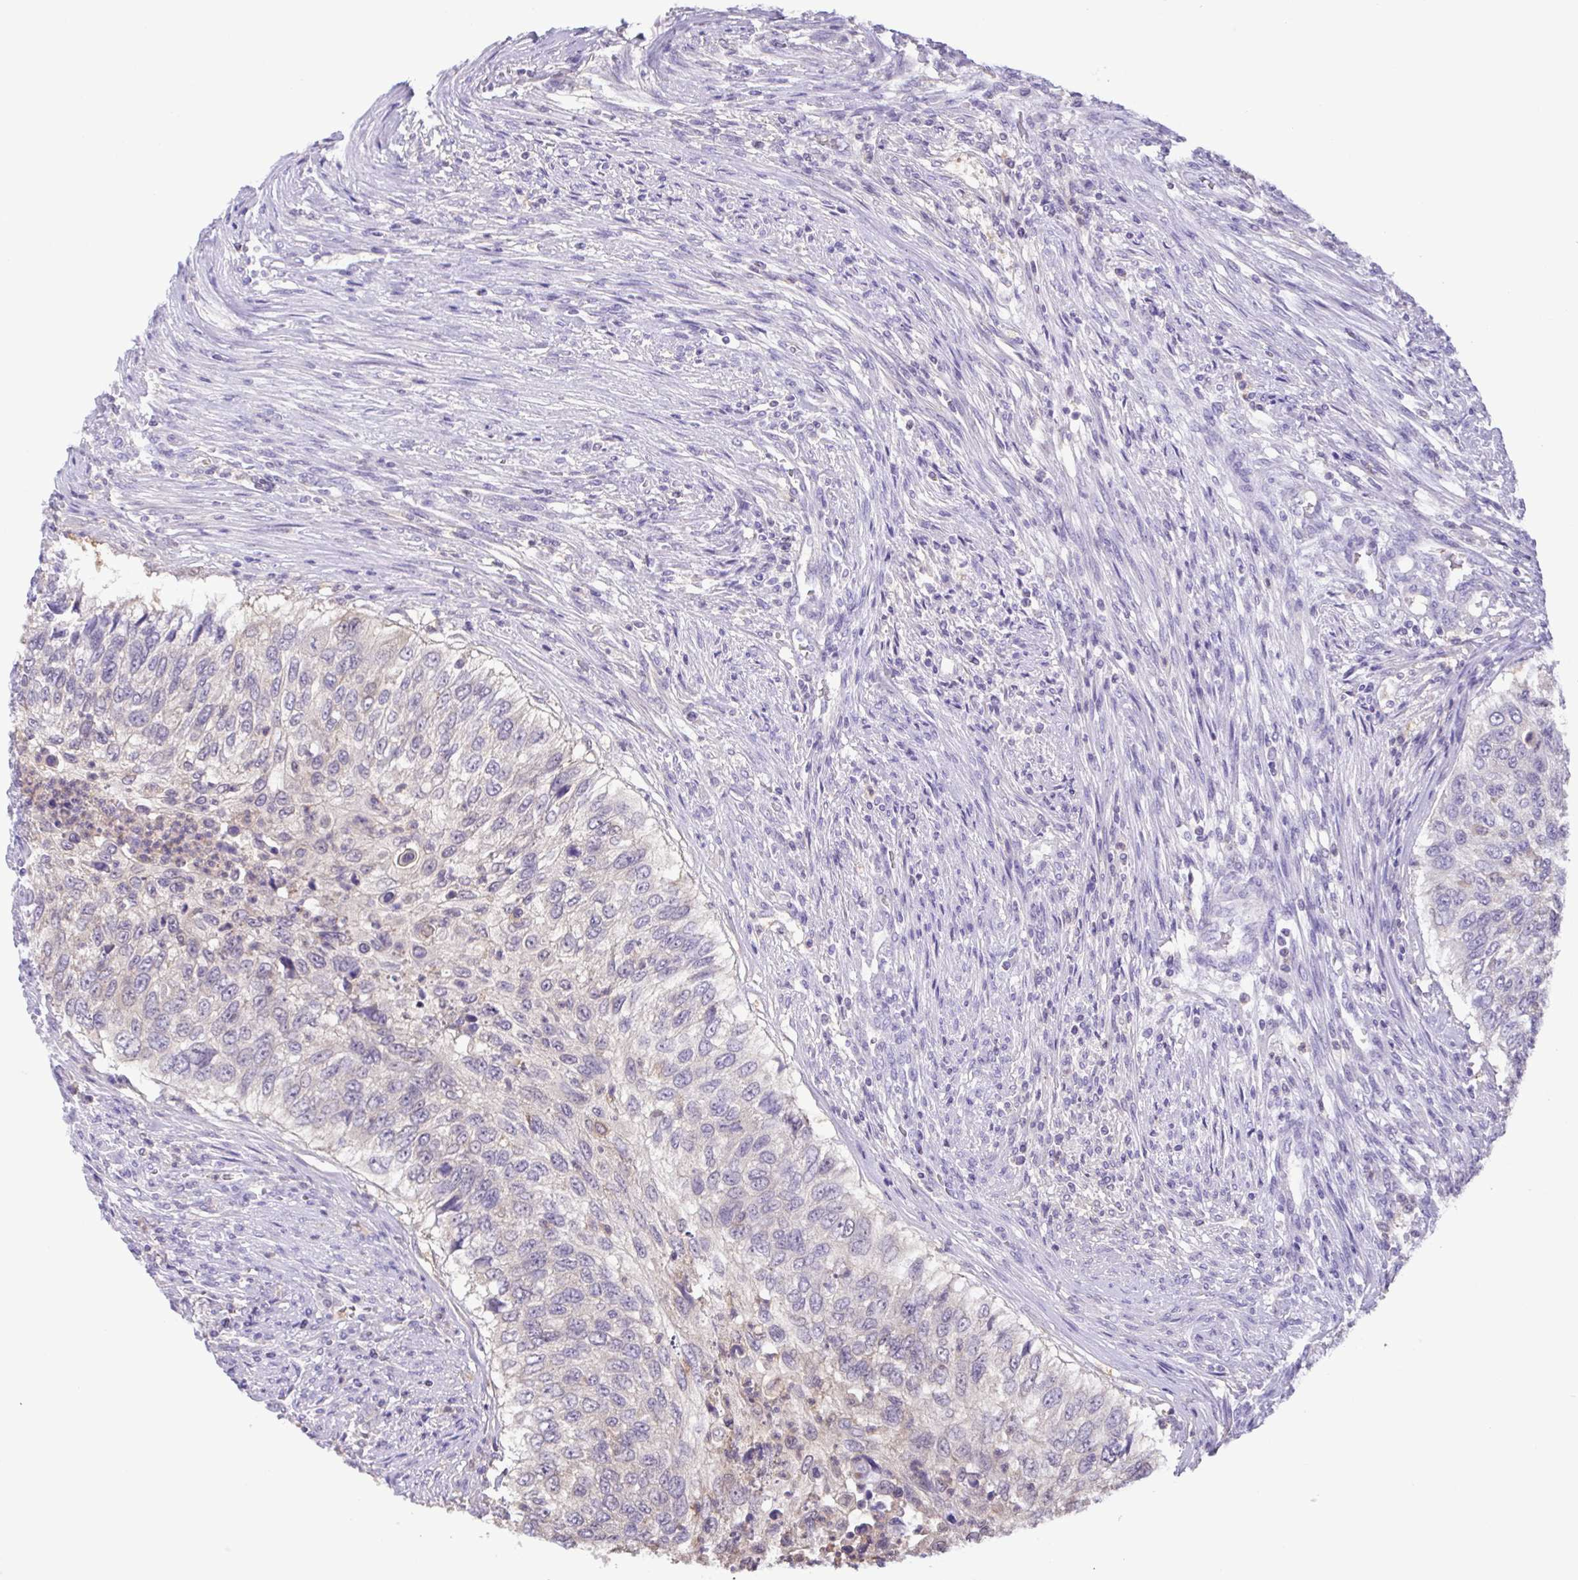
{"staining": {"intensity": "negative", "quantity": "none", "location": "none"}, "tissue": "urothelial cancer", "cell_type": "Tumor cells", "image_type": "cancer", "snomed": [{"axis": "morphology", "description": "Urothelial carcinoma, High grade"}, {"axis": "topography", "description": "Urinary bladder"}], "caption": "The image demonstrates no staining of tumor cells in urothelial cancer.", "gene": "LDHC", "patient": {"sex": "female", "age": 60}}